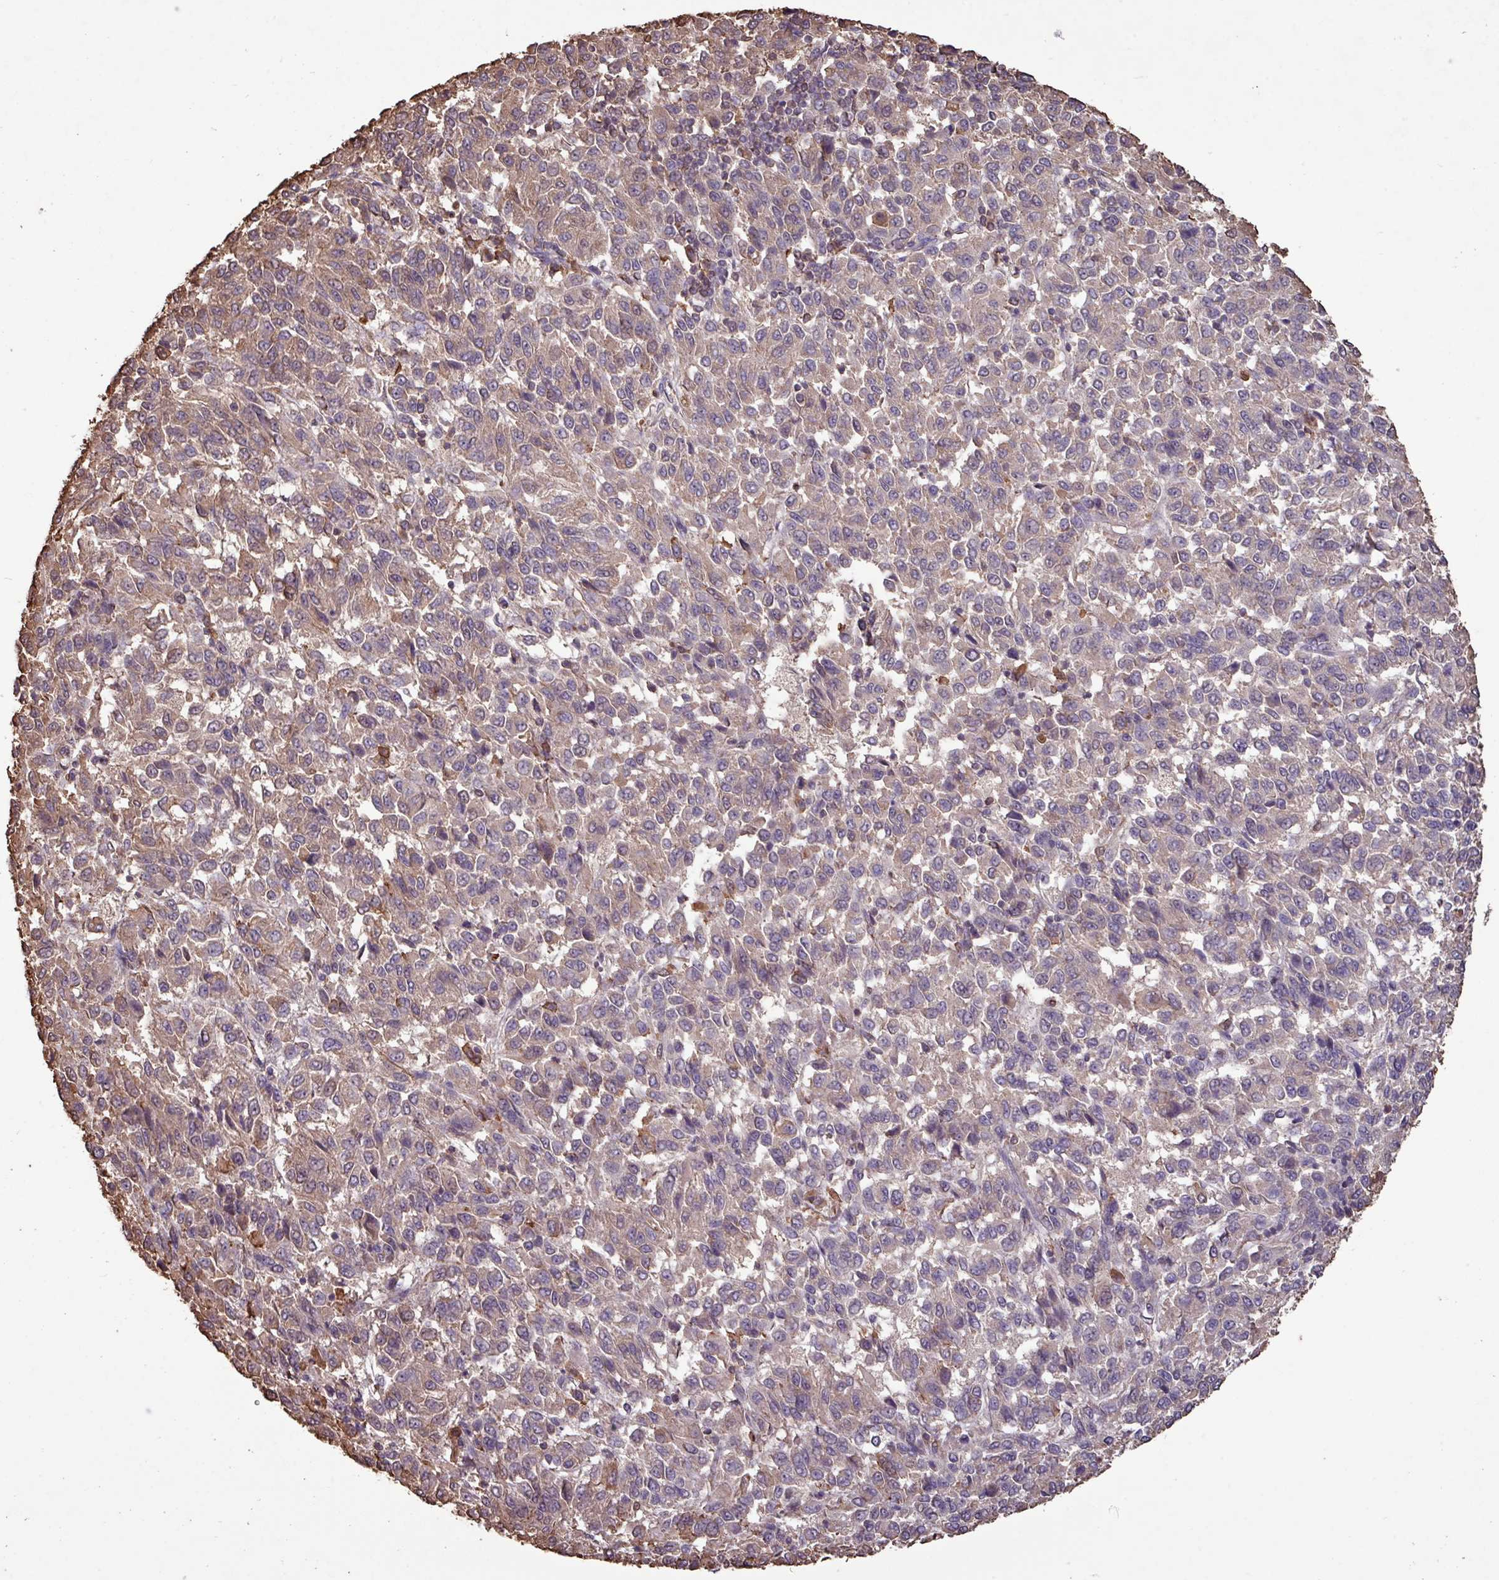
{"staining": {"intensity": "weak", "quantity": ">75%", "location": "cytoplasmic/membranous"}, "tissue": "melanoma", "cell_type": "Tumor cells", "image_type": "cancer", "snomed": [{"axis": "morphology", "description": "Malignant melanoma, Metastatic site"}, {"axis": "topography", "description": "Lung"}], "caption": "Immunohistochemistry (DAB (3,3'-diaminobenzidine)) staining of human melanoma shows weak cytoplasmic/membranous protein positivity in approximately >75% of tumor cells.", "gene": "CAMK2B", "patient": {"sex": "male", "age": 64}}